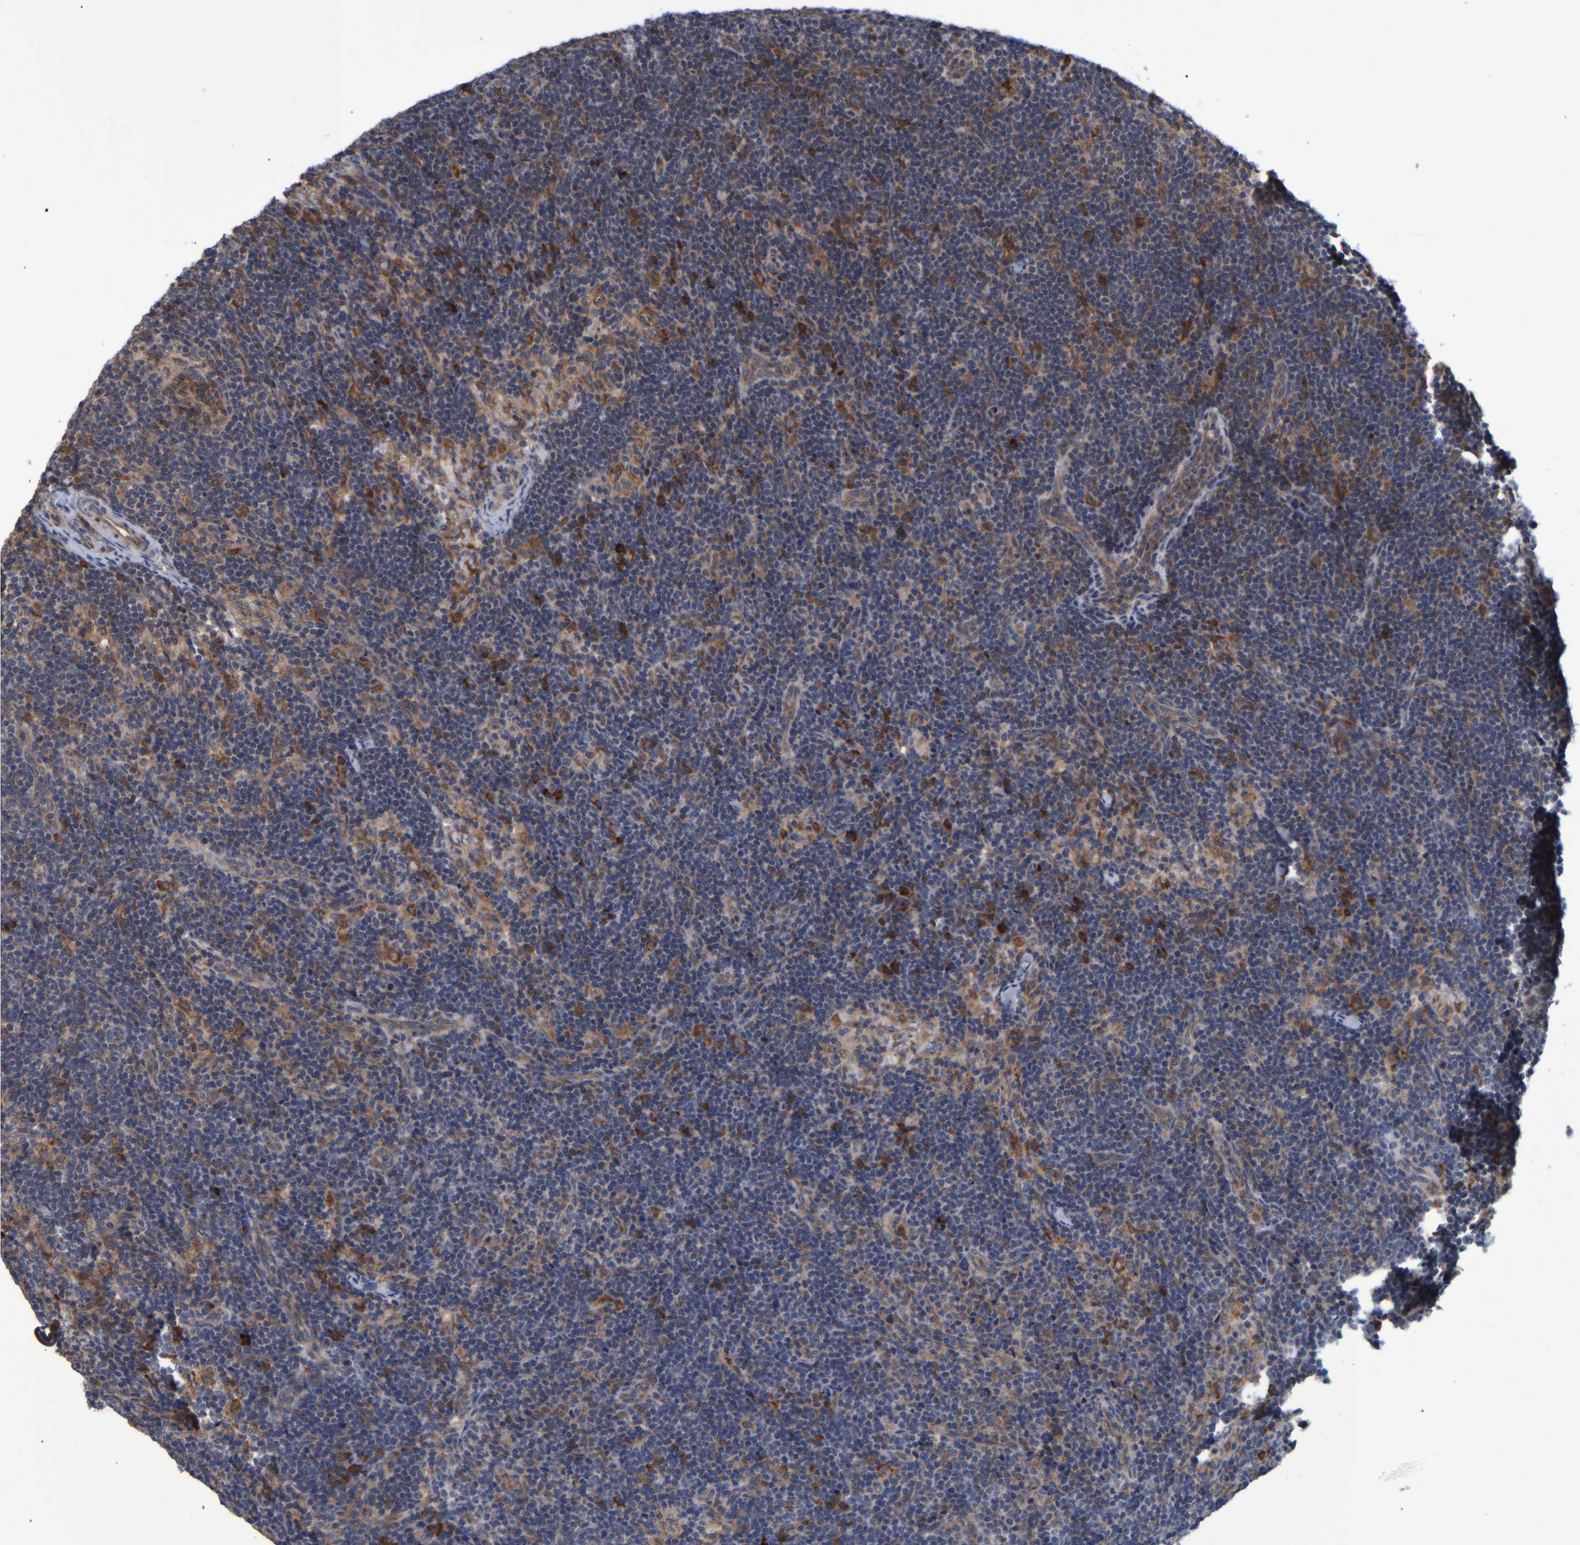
{"staining": {"intensity": "moderate", "quantity": ">75%", "location": "cytoplasmic/membranous"}, "tissue": "lymph node", "cell_type": "Germinal center cells", "image_type": "normal", "snomed": [{"axis": "morphology", "description": "Normal tissue, NOS"}, {"axis": "topography", "description": "Lymph node"}], "caption": "Immunohistochemical staining of normal lymph node displays medium levels of moderate cytoplasmic/membranous positivity in approximately >75% of germinal center cells. (DAB IHC, brown staining for protein, blue staining for nuclei).", "gene": "SPAG5", "patient": {"sex": "female", "age": 22}}